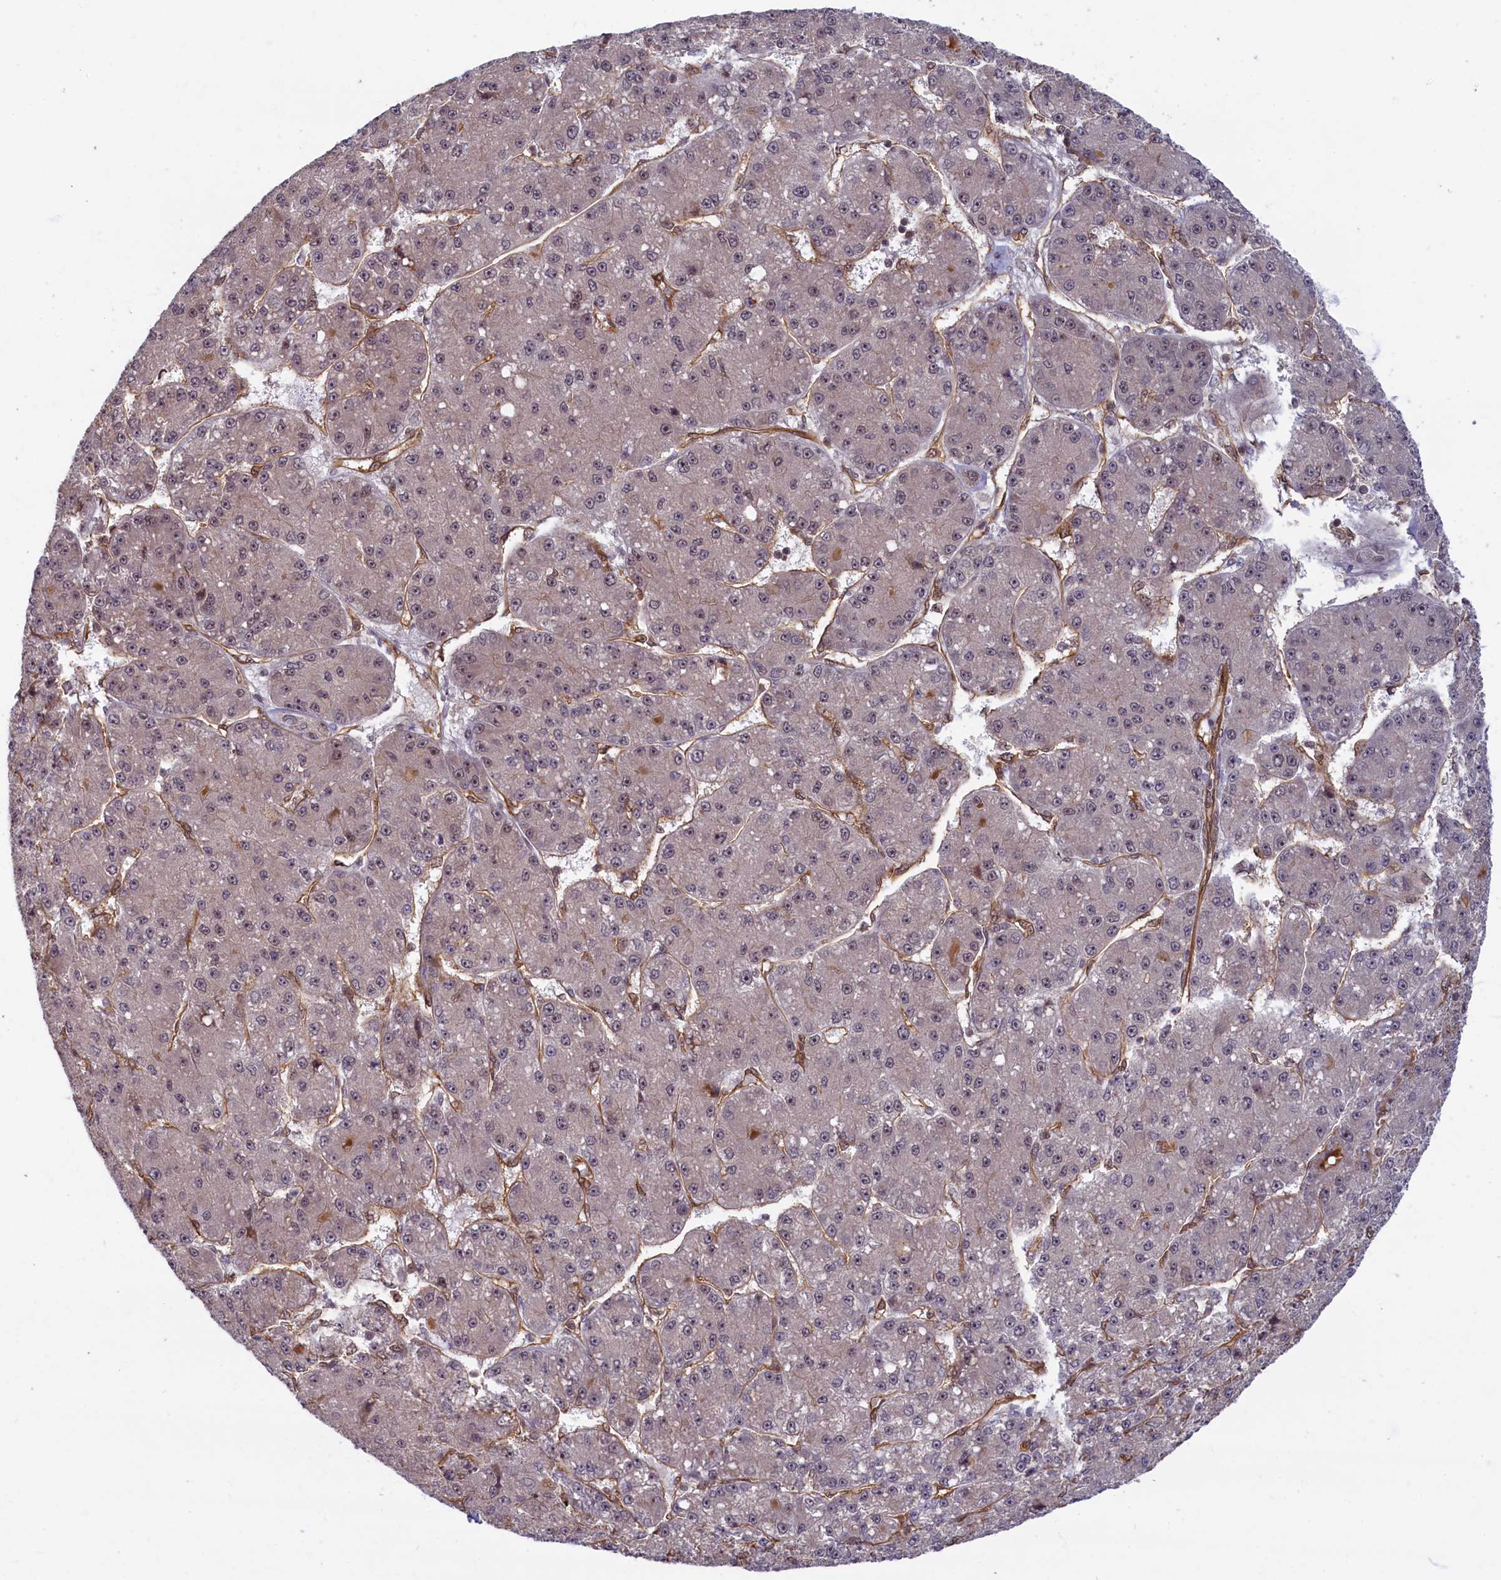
{"staining": {"intensity": "weak", "quantity": "<25%", "location": "nuclear"}, "tissue": "liver cancer", "cell_type": "Tumor cells", "image_type": "cancer", "snomed": [{"axis": "morphology", "description": "Carcinoma, Hepatocellular, NOS"}, {"axis": "topography", "description": "Liver"}], "caption": "The micrograph reveals no significant expression in tumor cells of liver hepatocellular carcinoma.", "gene": "SNRK", "patient": {"sex": "male", "age": 67}}